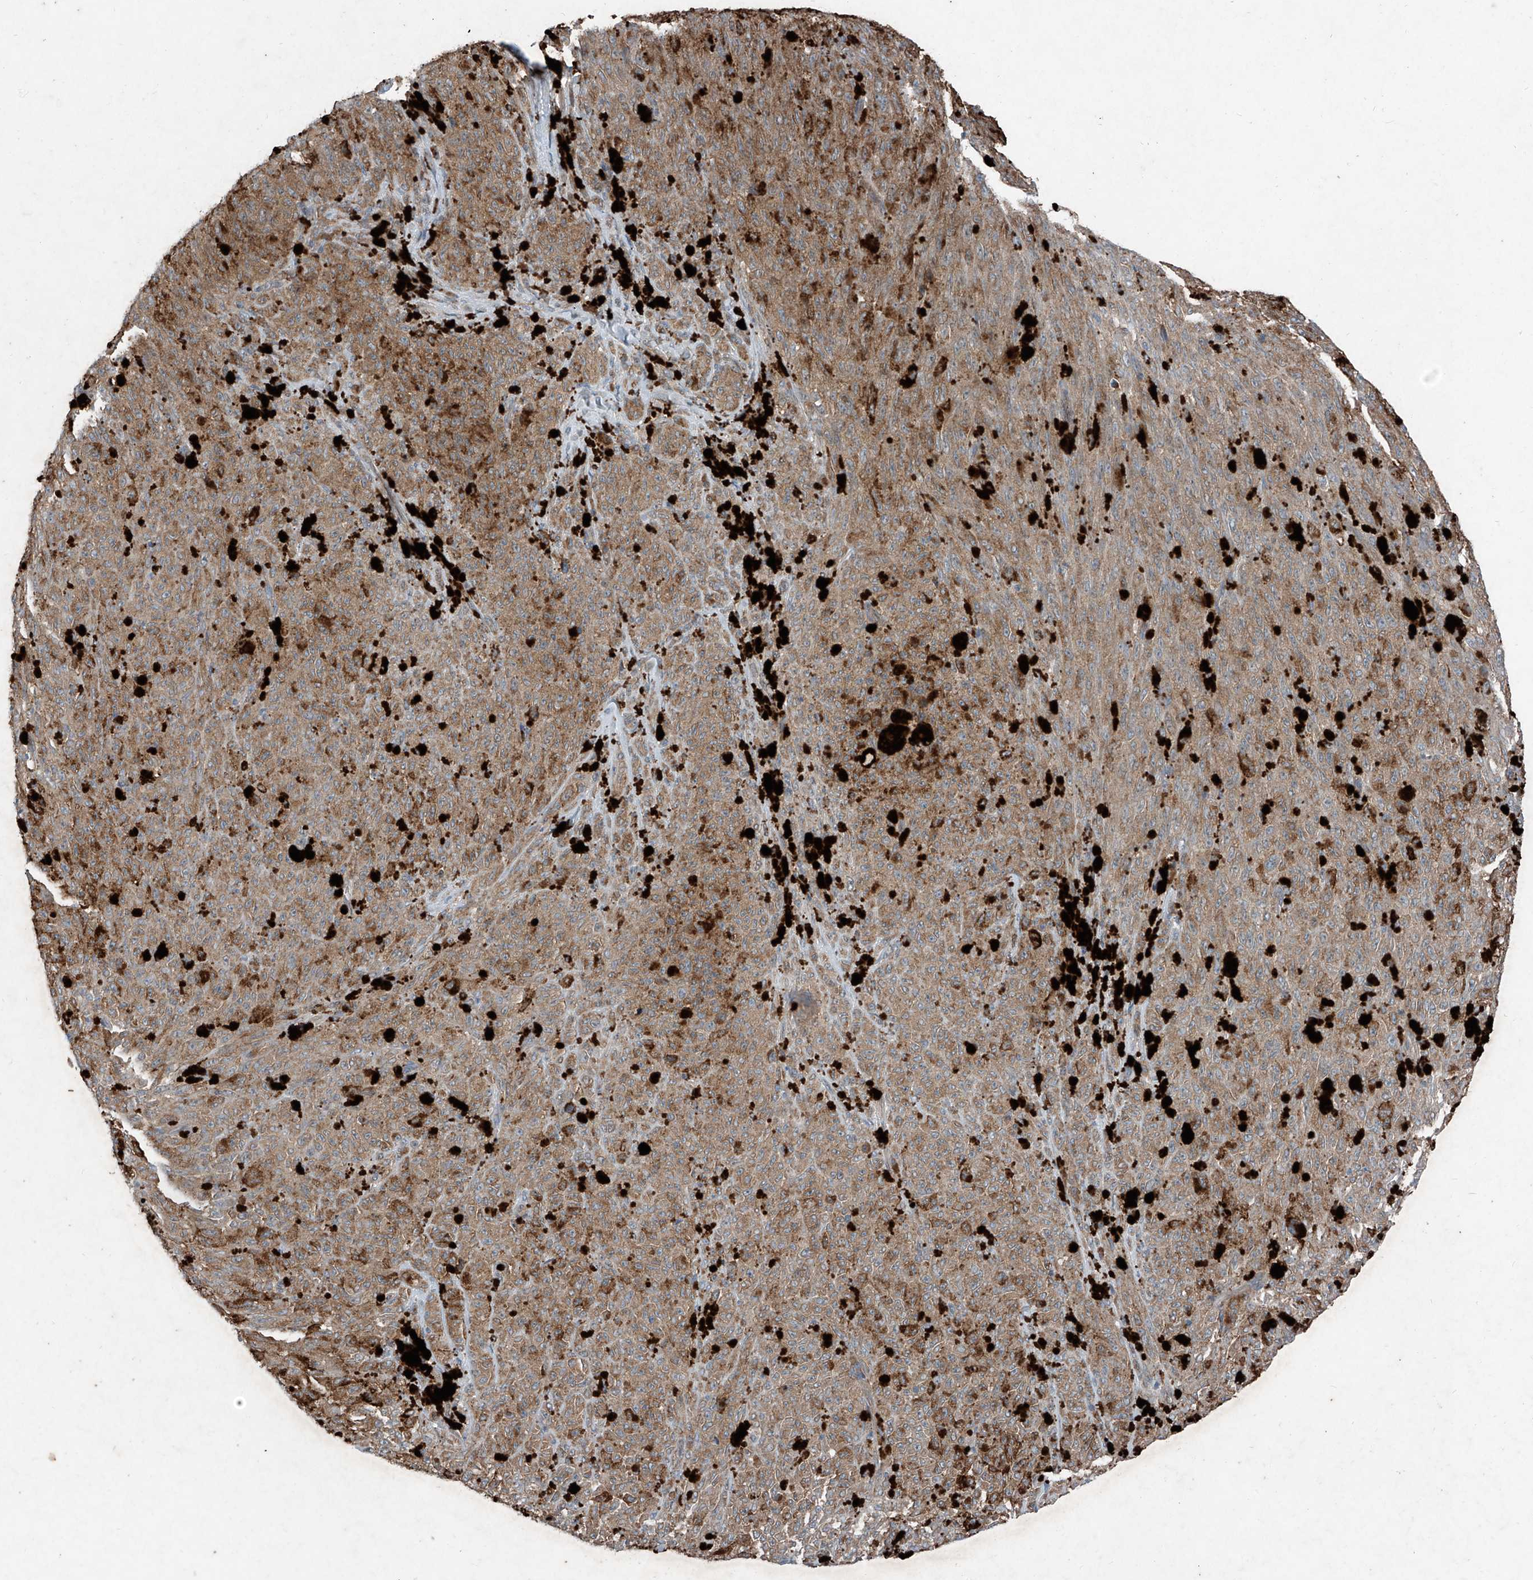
{"staining": {"intensity": "moderate", "quantity": ">75%", "location": "cytoplasmic/membranous"}, "tissue": "melanoma", "cell_type": "Tumor cells", "image_type": "cancer", "snomed": [{"axis": "morphology", "description": "Malignant melanoma, NOS"}, {"axis": "topography", "description": "Skin"}], "caption": "A medium amount of moderate cytoplasmic/membranous expression is present in approximately >75% of tumor cells in malignant melanoma tissue.", "gene": "FOXRED2", "patient": {"sex": "female", "age": 82}}